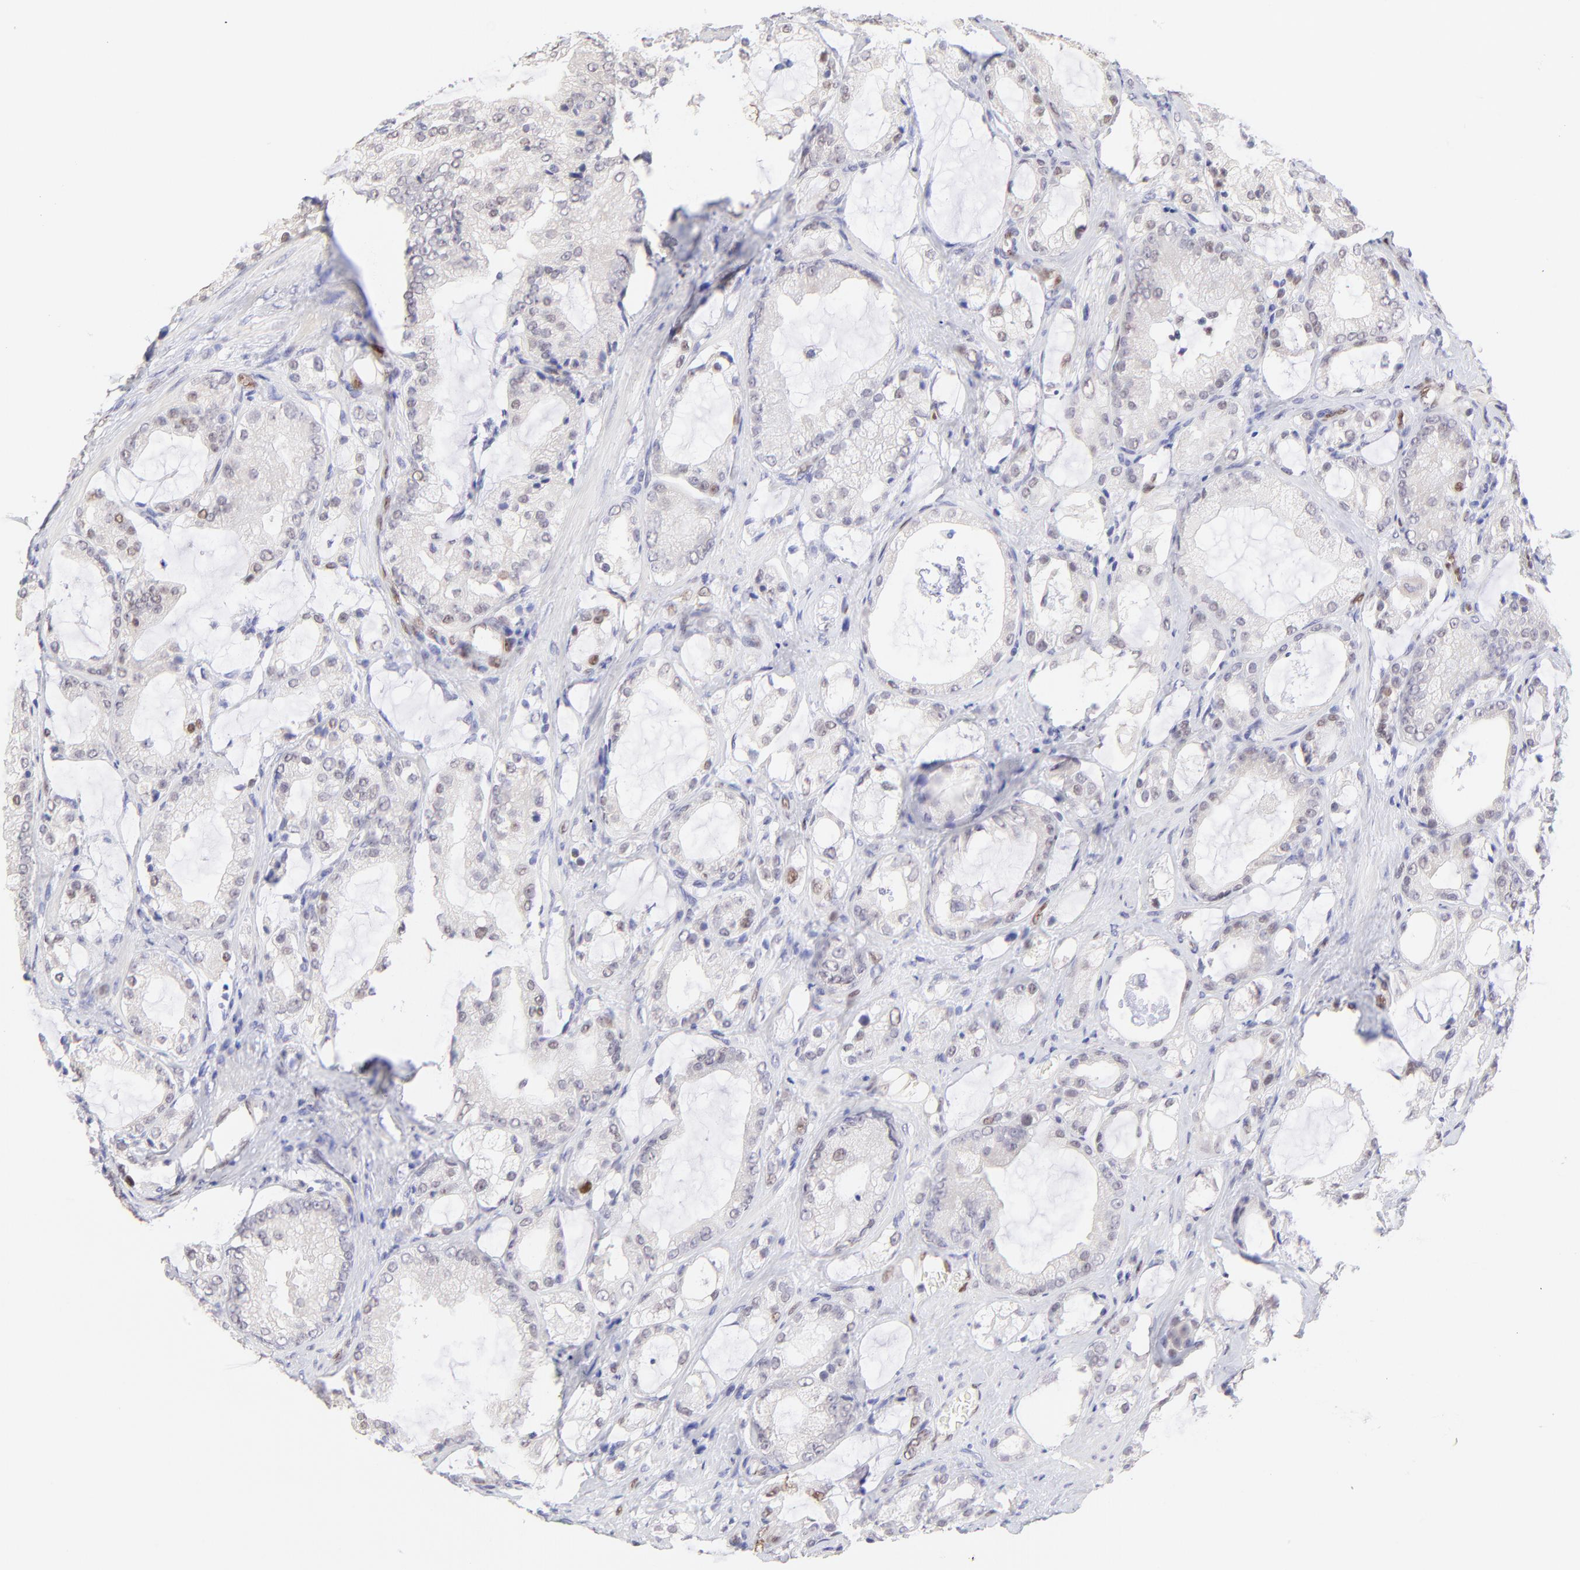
{"staining": {"intensity": "weak", "quantity": "<25%", "location": "nuclear"}, "tissue": "prostate cancer", "cell_type": "Tumor cells", "image_type": "cancer", "snomed": [{"axis": "morphology", "description": "Adenocarcinoma, Medium grade"}, {"axis": "topography", "description": "Prostate"}], "caption": "High power microscopy histopathology image of an immunohistochemistry (IHC) histopathology image of prostate adenocarcinoma (medium-grade), revealing no significant expression in tumor cells.", "gene": "KLF4", "patient": {"sex": "male", "age": 70}}